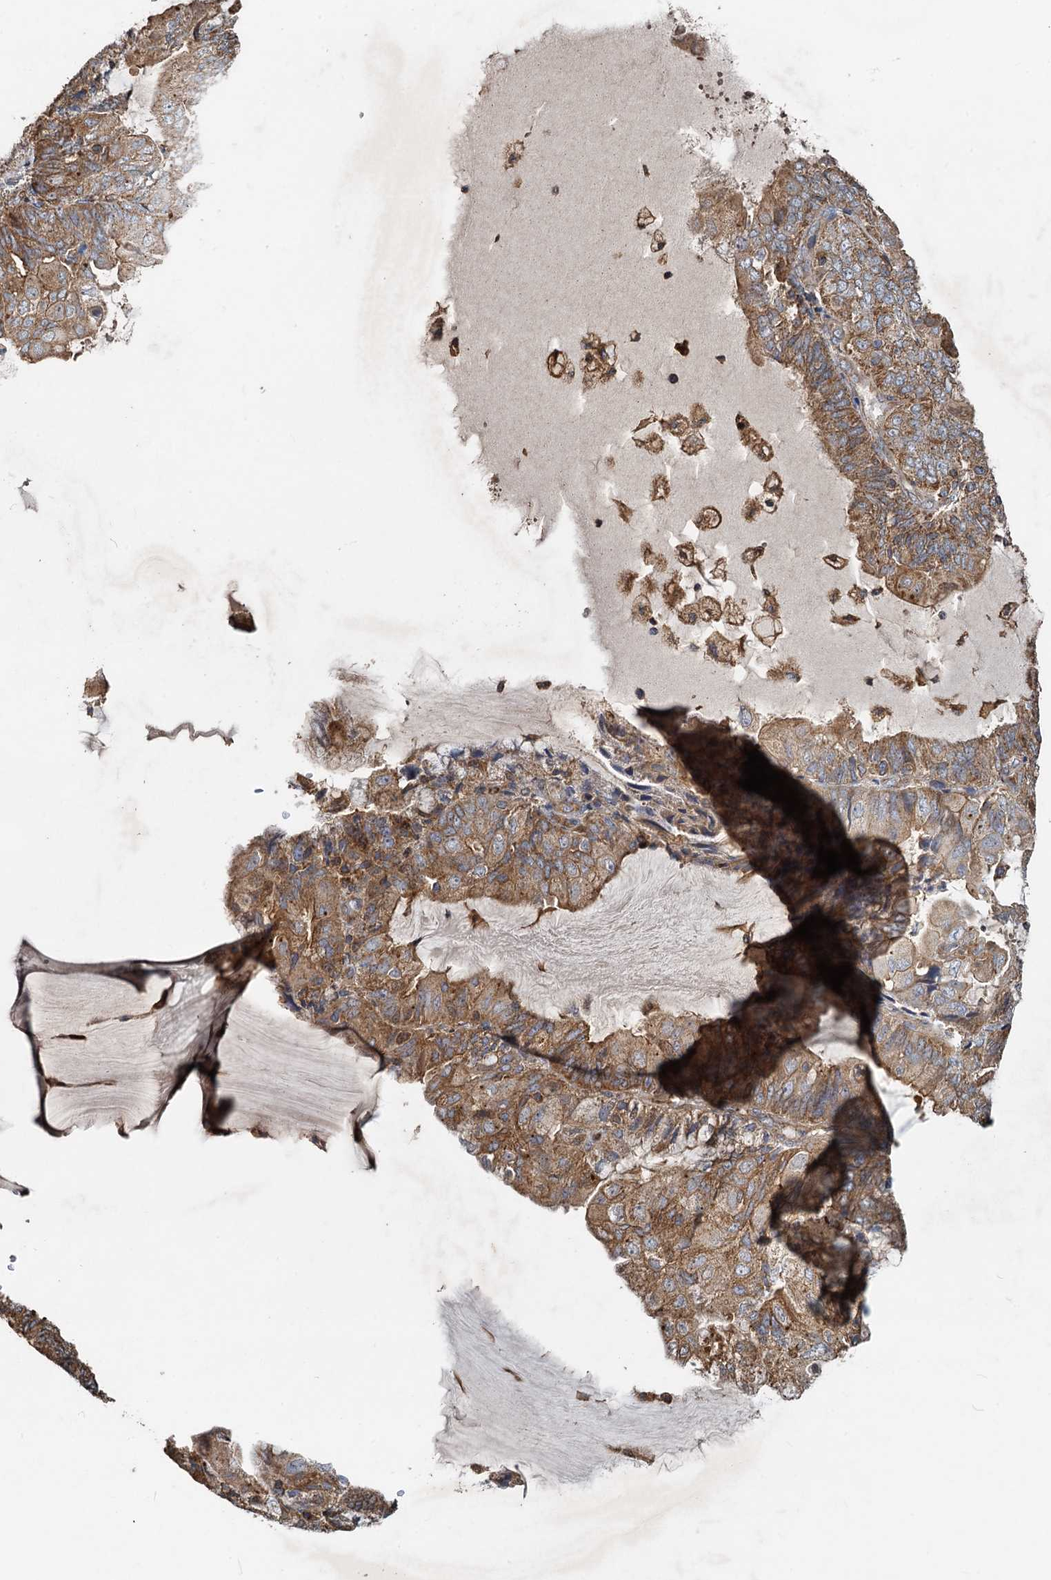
{"staining": {"intensity": "moderate", "quantity": ">75%", "location": "cytoplasmic/membranous"}, "tissue": "endometrial cancer", "cell_type": "Tumor cells", "image_type": "cancer", "snomed": [{"axis": "morphology", "description": "Adenocarcinoma, NOS"}, {"axis": "topography", "description": "Endometrium"}], "caption": "Immunohistochemical staining of endometrial adenocarcinoma shows medium levels of moderate cytoplasmic/membranous protein expression in about >75% of tumor cells.", "gene": "SDS", "patient": {"sex": "female", "age": 81}}